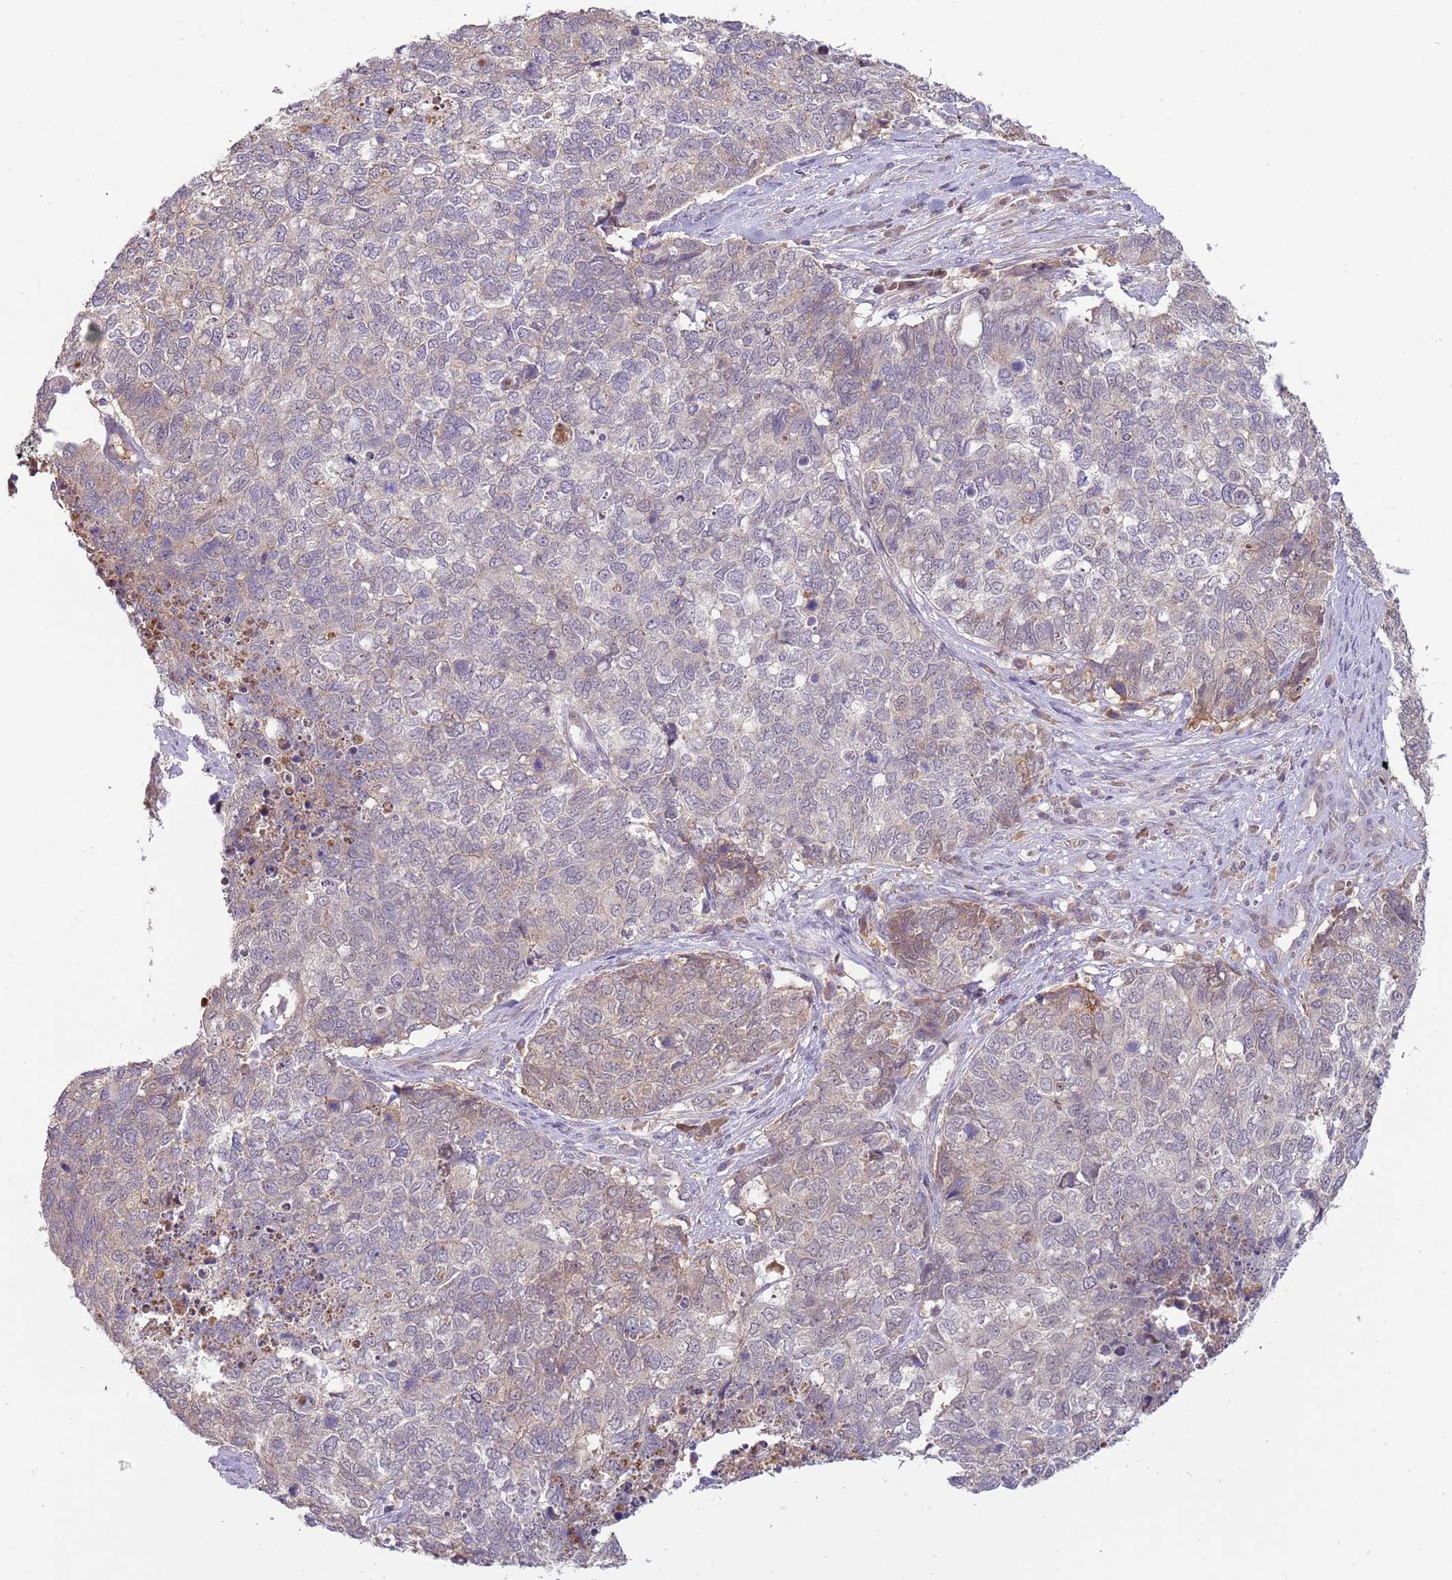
{"staining": {"intensity": "weak", "quantity": "25%-75%", "location": "cytoplasmic/membranous"}, "tissue": "cervical cancer", "cell_type": "Tumor cells", "image_type": "cancer", "snomed": [{"axis": "morphology", "description": "Squamous cell carcinoma, NOS"}, {"axis": "topography", "description": "Cervix"}], "caption": "Protein staining shows weak cytoplasmic/membranous positivity in approximately 25%-75% of tumor cells in cervical squamous cell carcinoma. (DAB (3,3'-diaminobenzidine) IHC with brightfield microscopy, high magnification).", "gene": "NBPF6", "patient": {"sex": "female", "age": 63}}